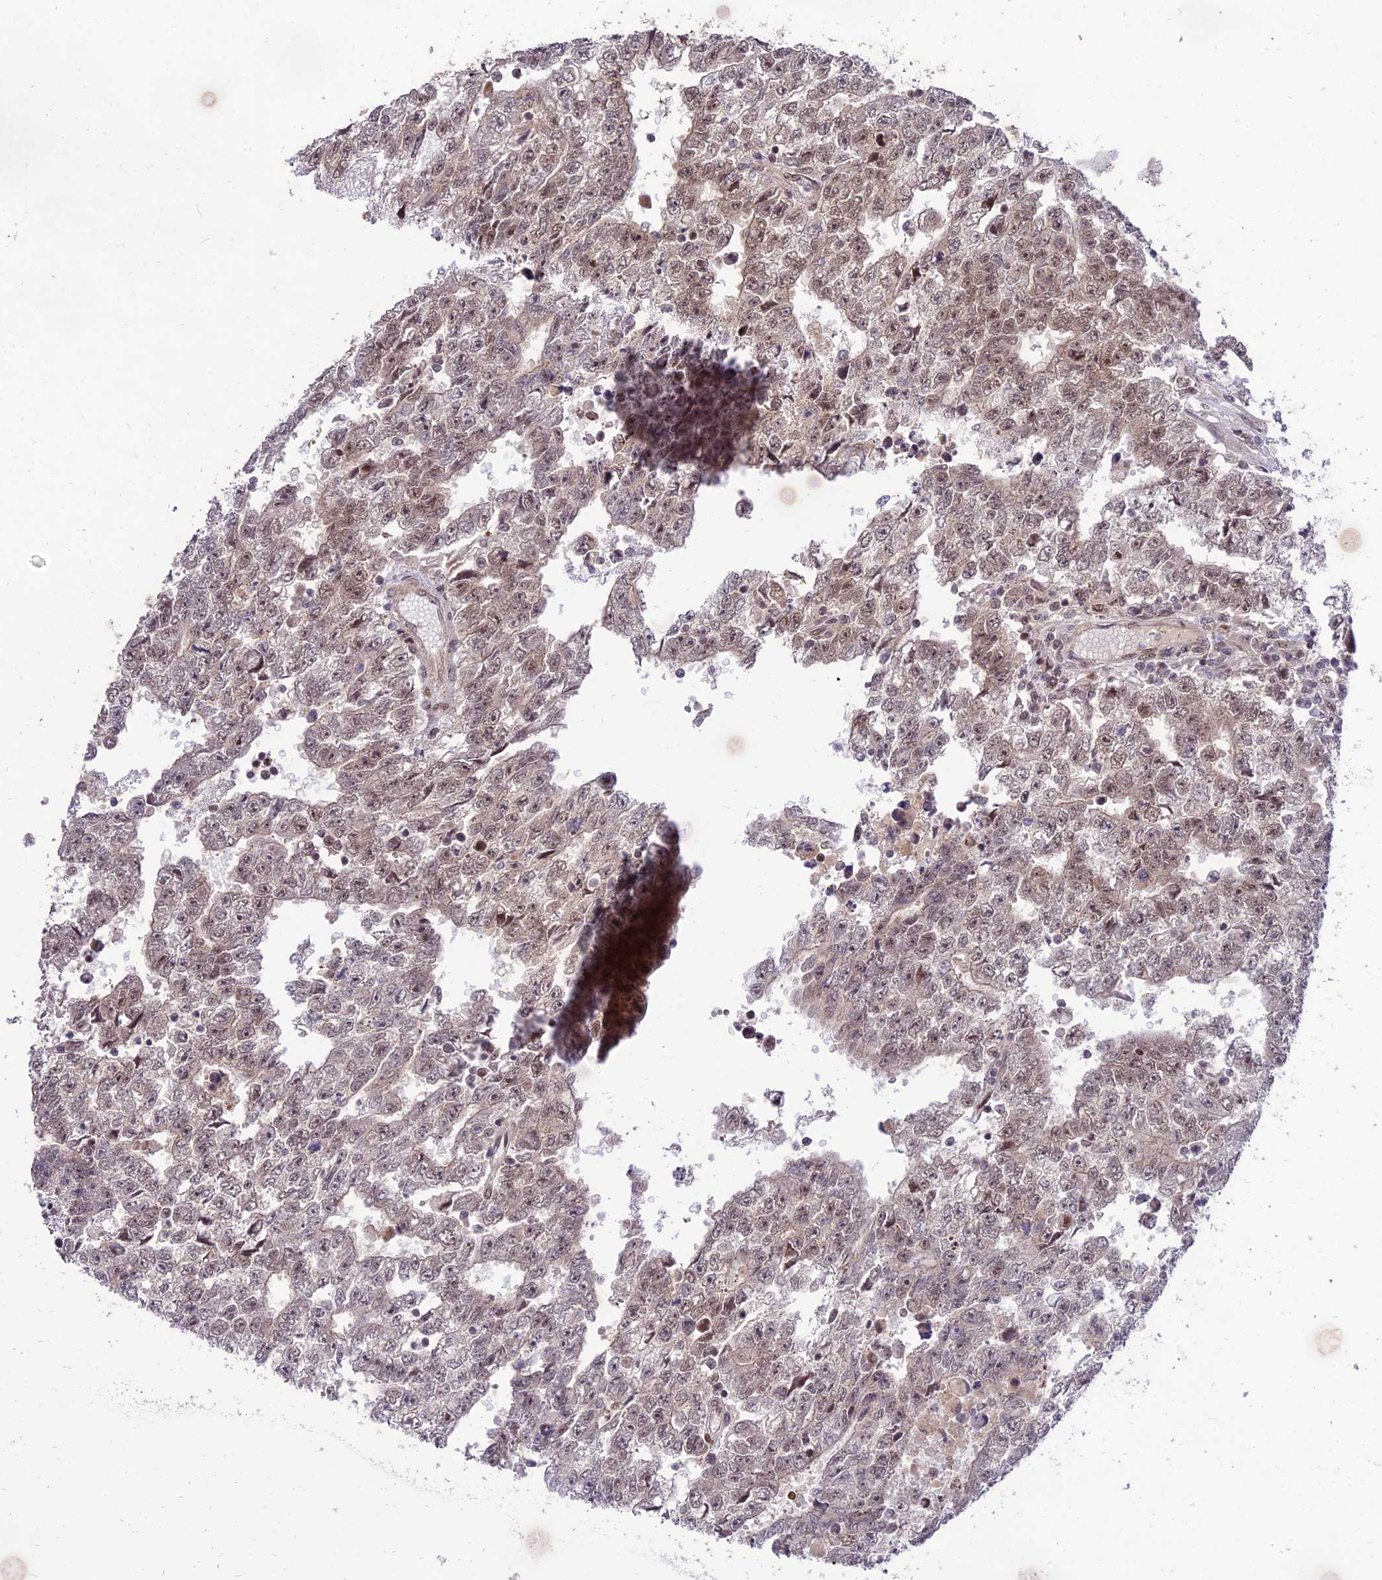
{"staining": {"intensity": "moderate", "quantity": ">75%", "location": "nuclear"}, "tissue": "testis cancer", "cell_type": "Tumor cells", "image_type": "cancer", "snomed": [{"axis": "morphology", "description": "Carcinoma, Embryonal, NOS"}, {"axis": "topography", "description": "Testis"}], "caption": "Immunohistochemistry micrograph of neoplastic tissue: human embryonal carcinoma (testis) stained using immunohistochemistry (IHC) displays medium levels of moderate protein expression localized specifically in the nuclear of tumor cells, appearing as a nuclear brown color.", "gene": "ZNF85", "patient": {"sex": "male", "age": 25}}